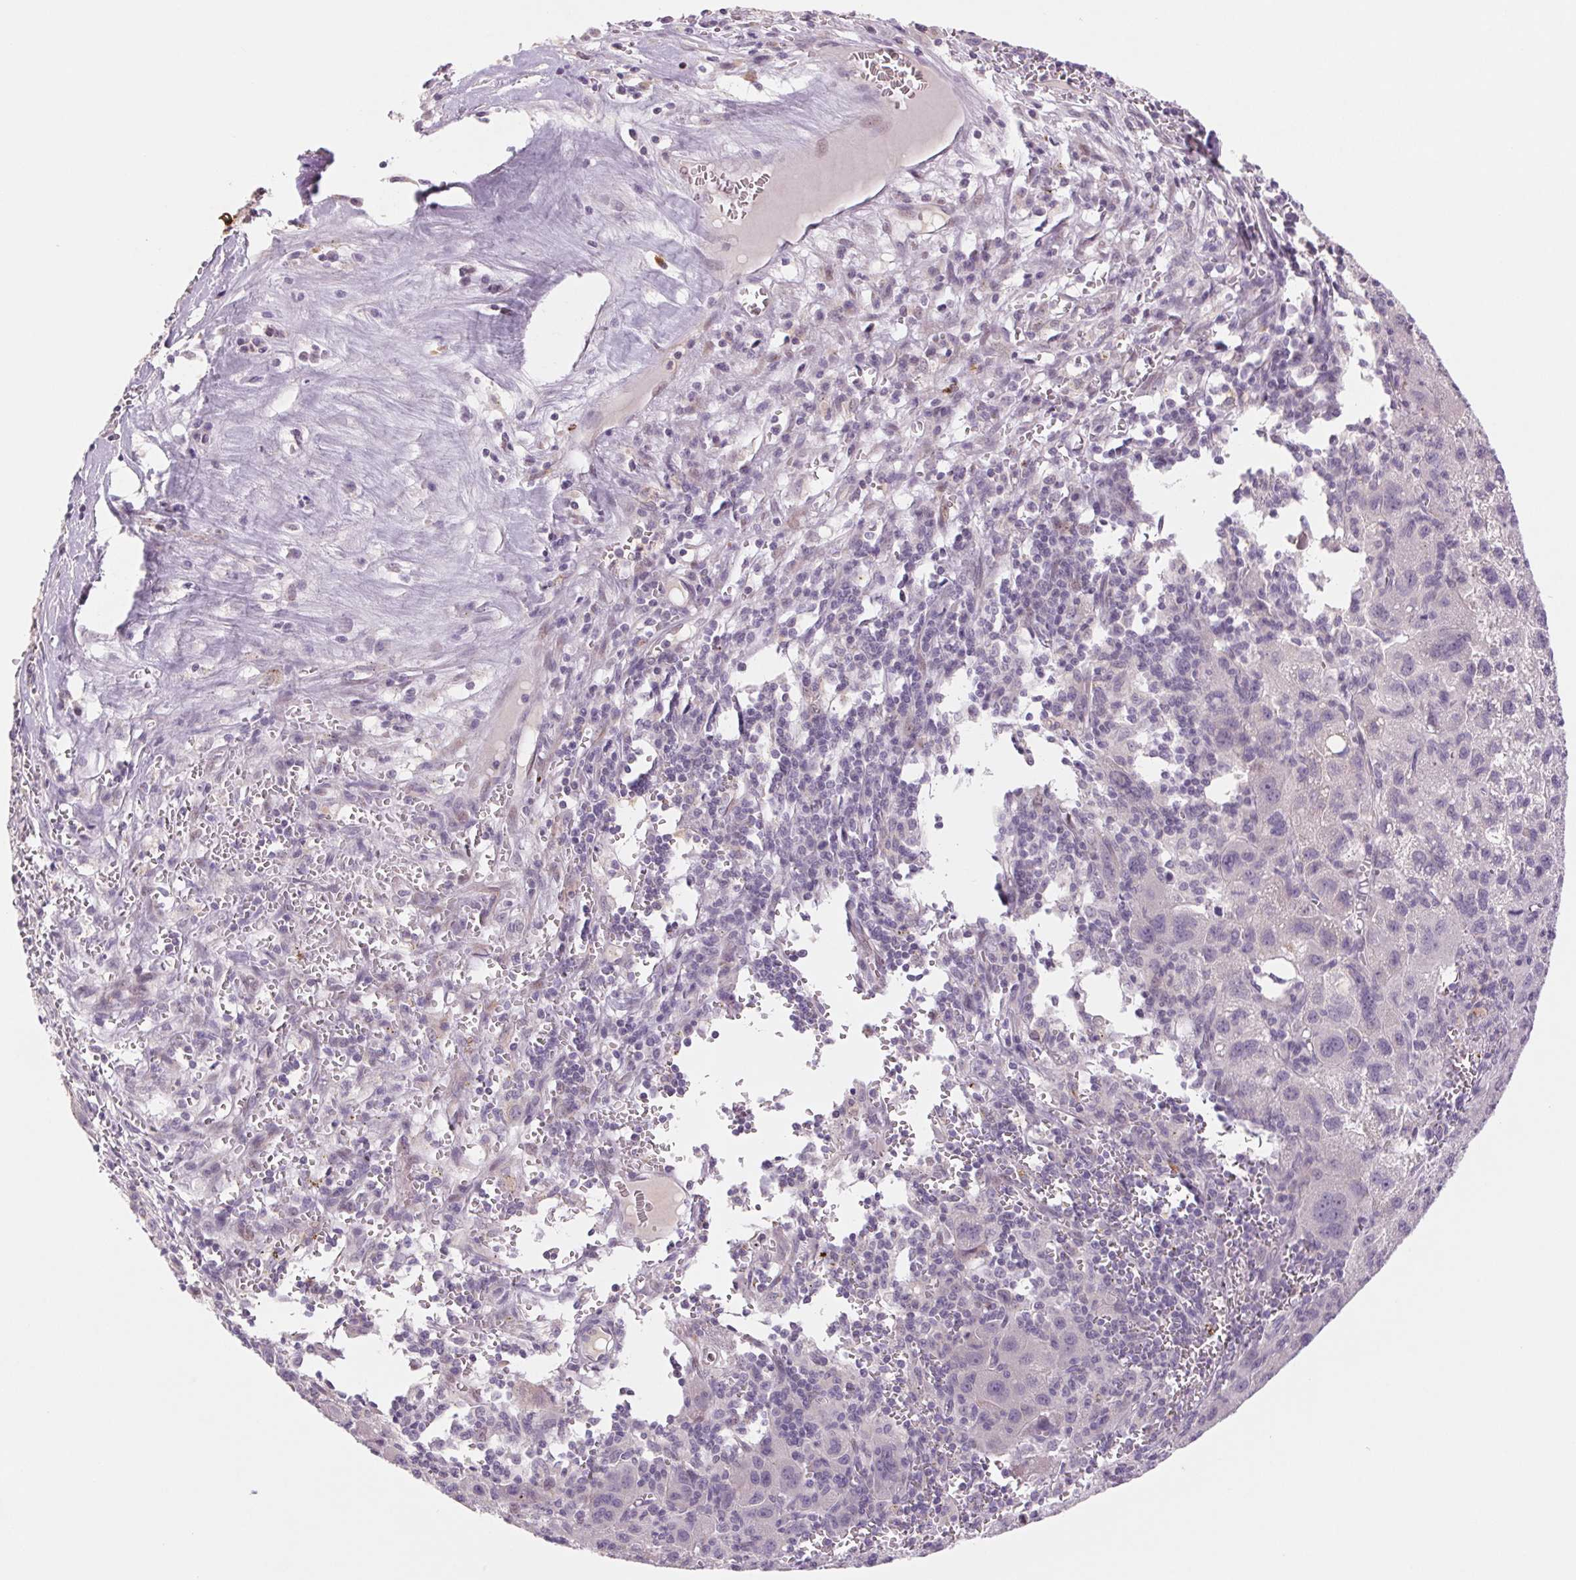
{"staining": {"intensity": "weak", "quantity": "<25%", "location": "nuclear"}, "tissue": "liver cancer", "cell_type": "Tumor cells", "image_type": "cancer", "snomed": [{"axis": "morphology", "description": "Carcinoma, Hepatocellular, NOS"}, {"axis": "topography", "description": "Liver"}], "caption": "Image shows no protein staining in tumor cells of liver hepatocellular carcinoma tissue.", "gene": "KRT1", "patient": {"sex": "female", "age": 77}}